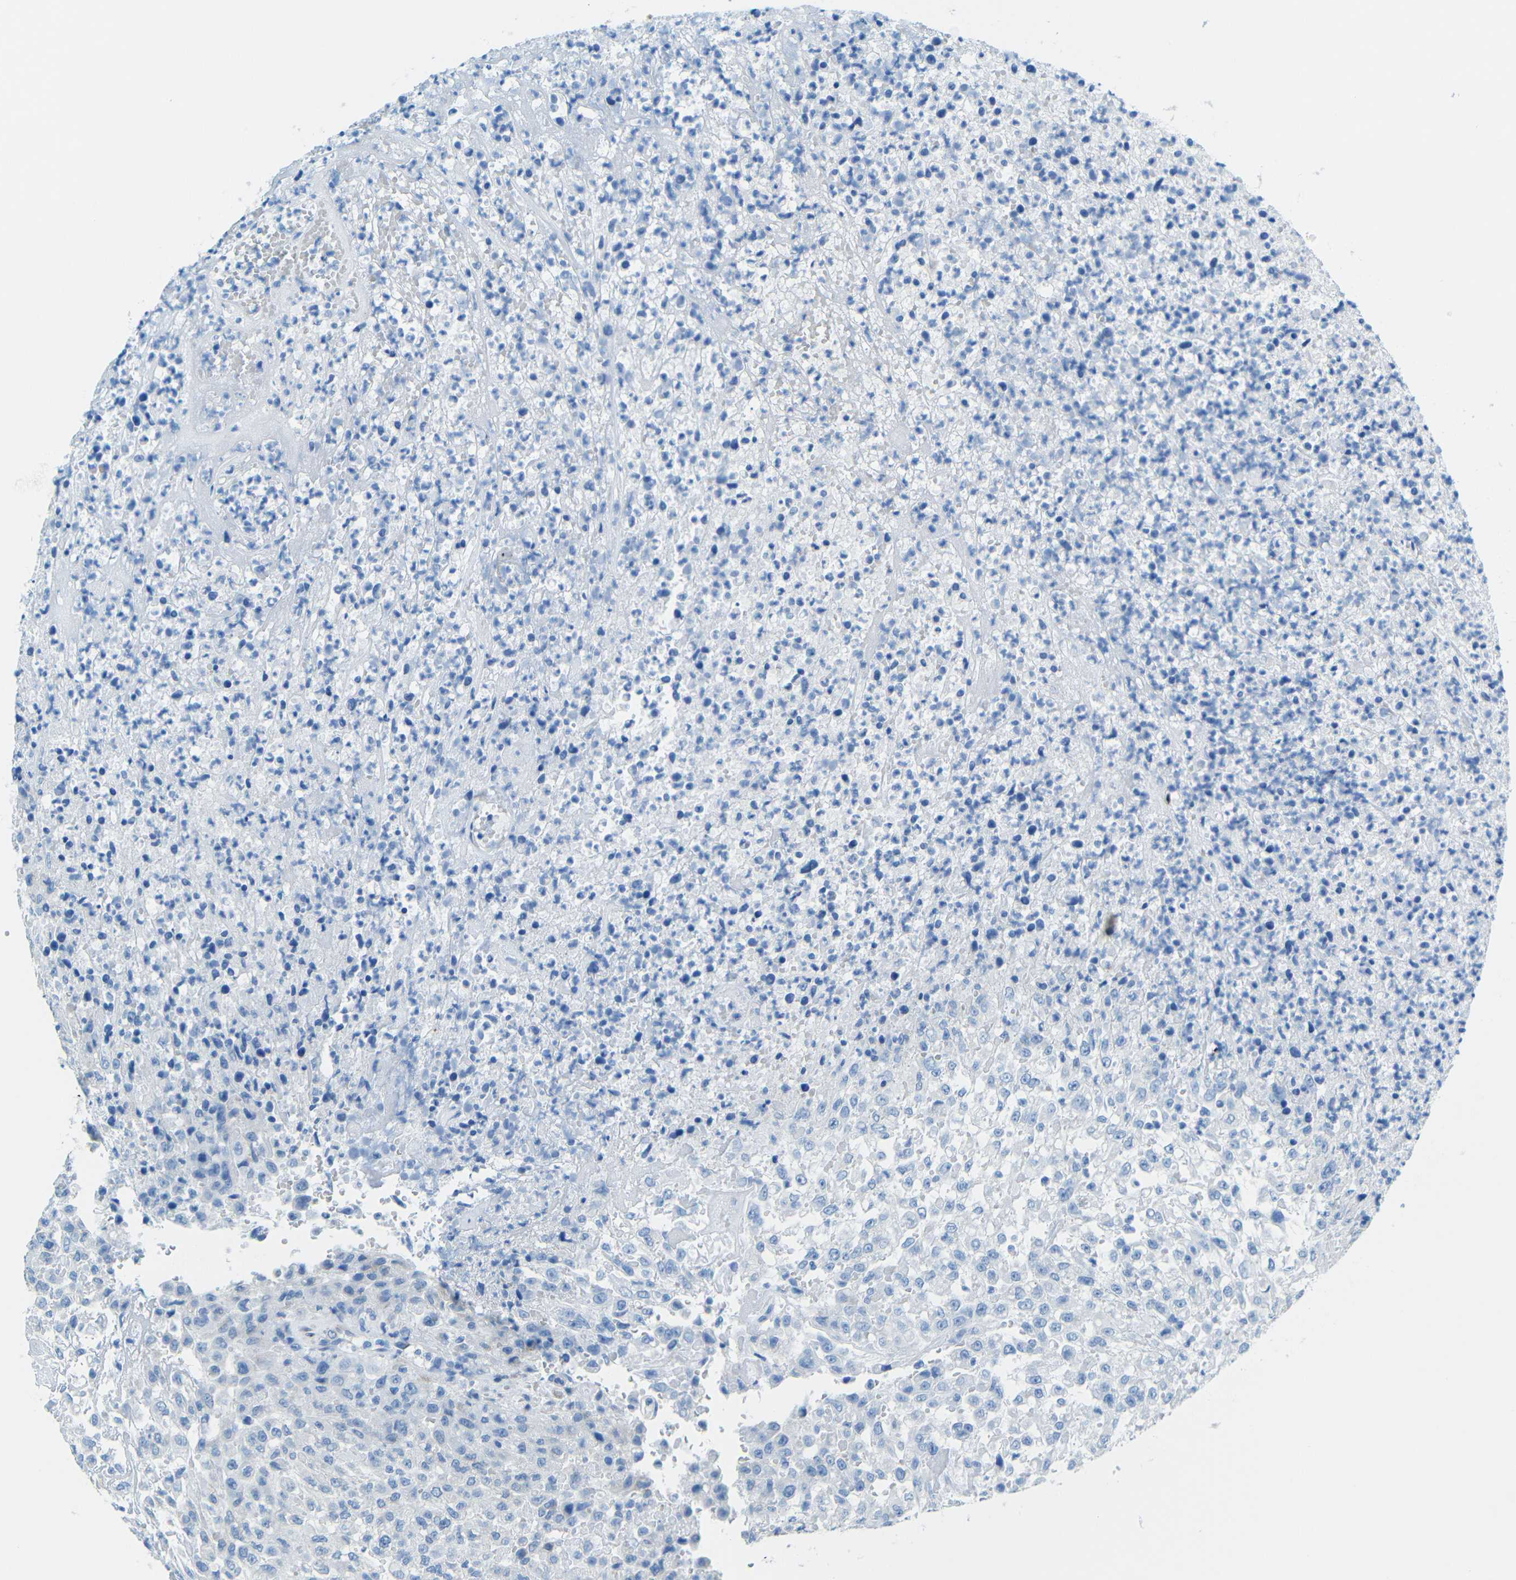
{"staining": {"intensity": "negative", "quantity": "none", "location": "none"}, "tissue": "urothelial cancer", "cell_type": "Tumor cells", "image_type": "cancer", "snomed": [{"axis": "morphology", "description": "Urothelial carcinoma, High grade"}, {"axis": "topography", "description": "Urinary bladder"}], "caption": "Immunohistochemistry of human urothelial cancer demonstrates no positivity in tumor cells.", "gene": "TUBB4B", "patient": {"sex": "male", "age": 46}}